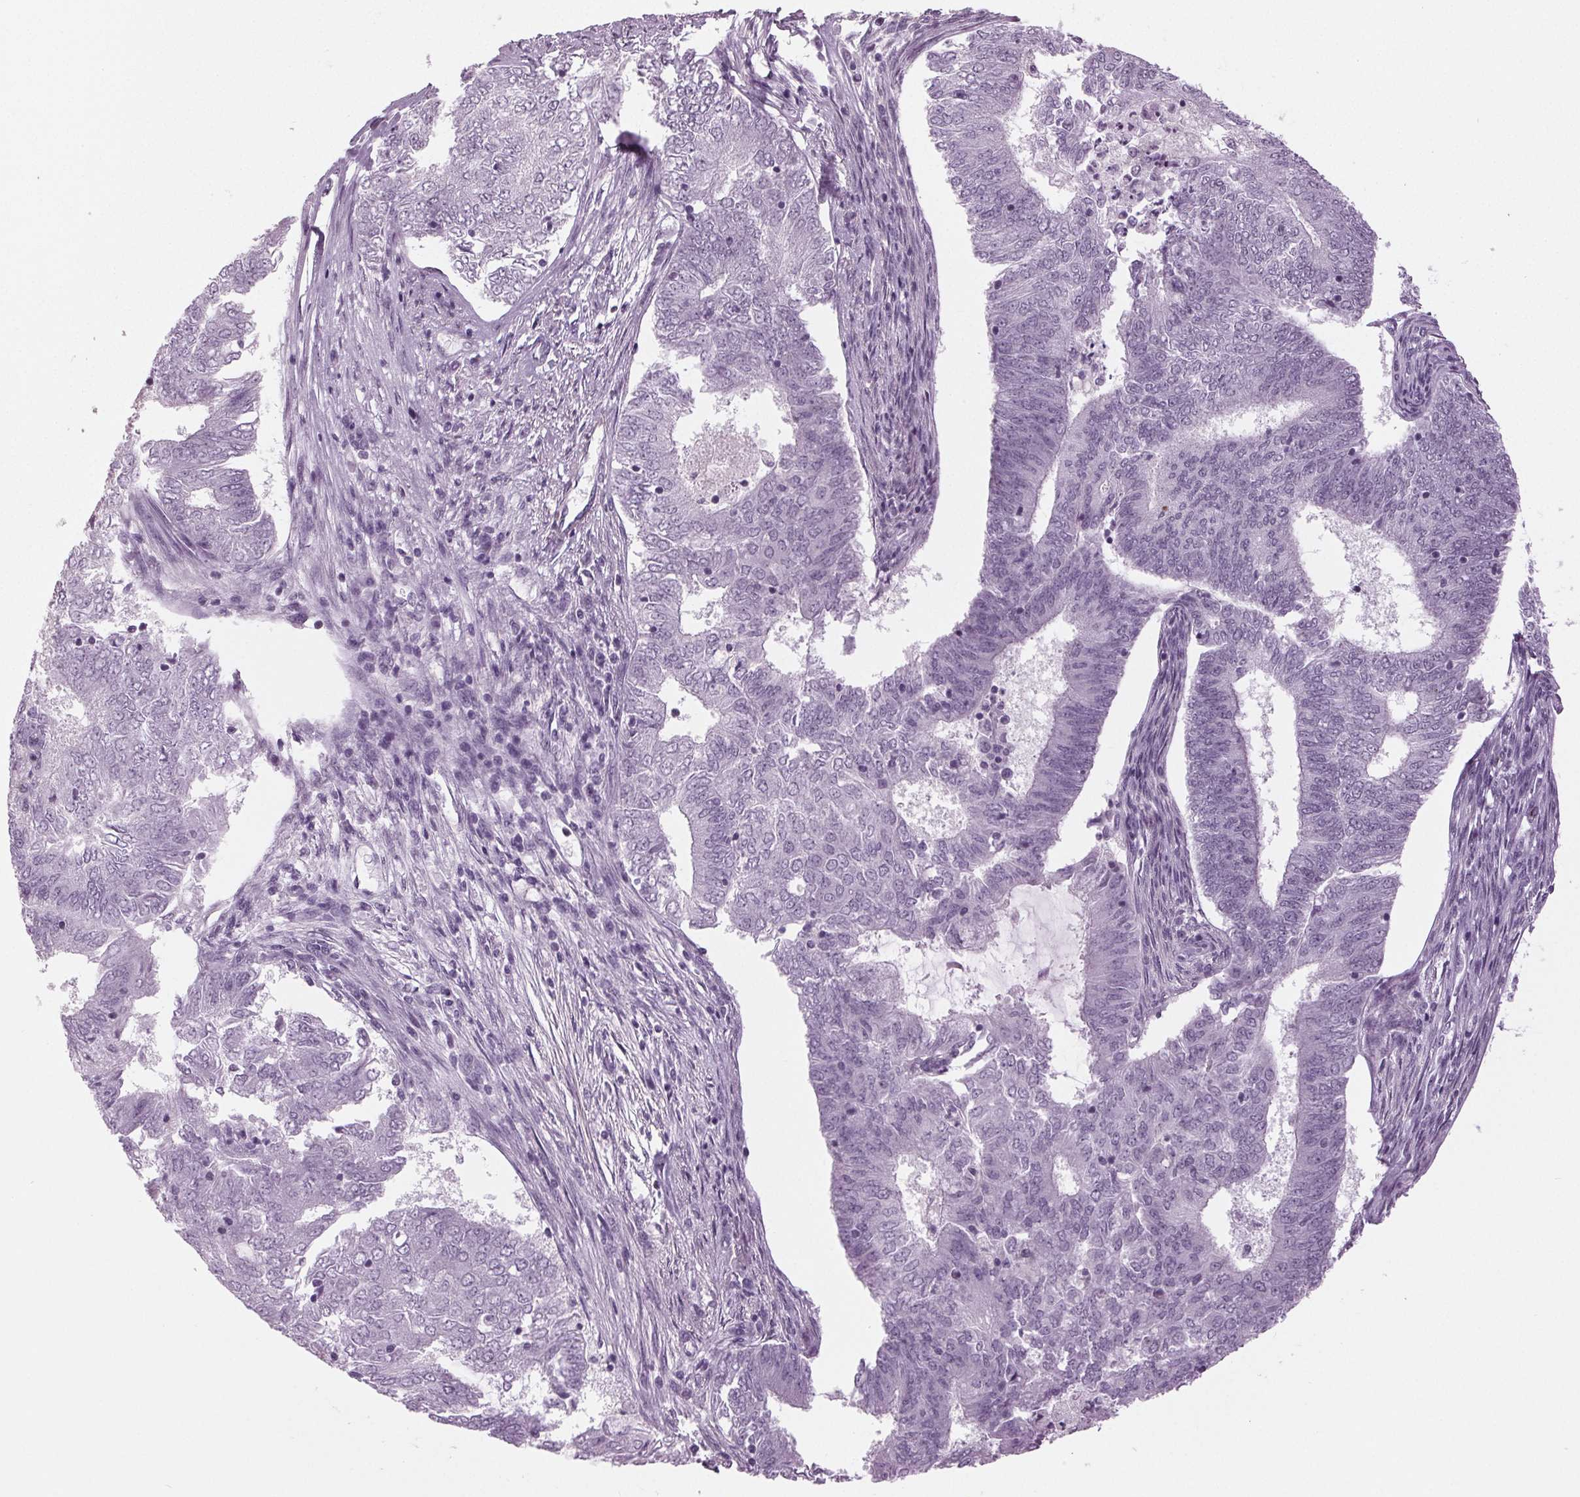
{"staining": {"intensity": "negative", "quantity": "none", "location": "none"}, "tissue": "endometrial cancer", "cell_type": "Tumor cells", "image_type": "cancer", "snomed": [{"axis": "morphology", "description": "Adenocarcinoma, NOS"}, {"axis": "topography", "description": "Endometrium"}], "caption": "A histopathology image of endometrial cancer stained for a protein demonstrates no brown staining in tumor cells.", "gene": "DNAH12", "patient": {"sex": "female", "age": 62}}